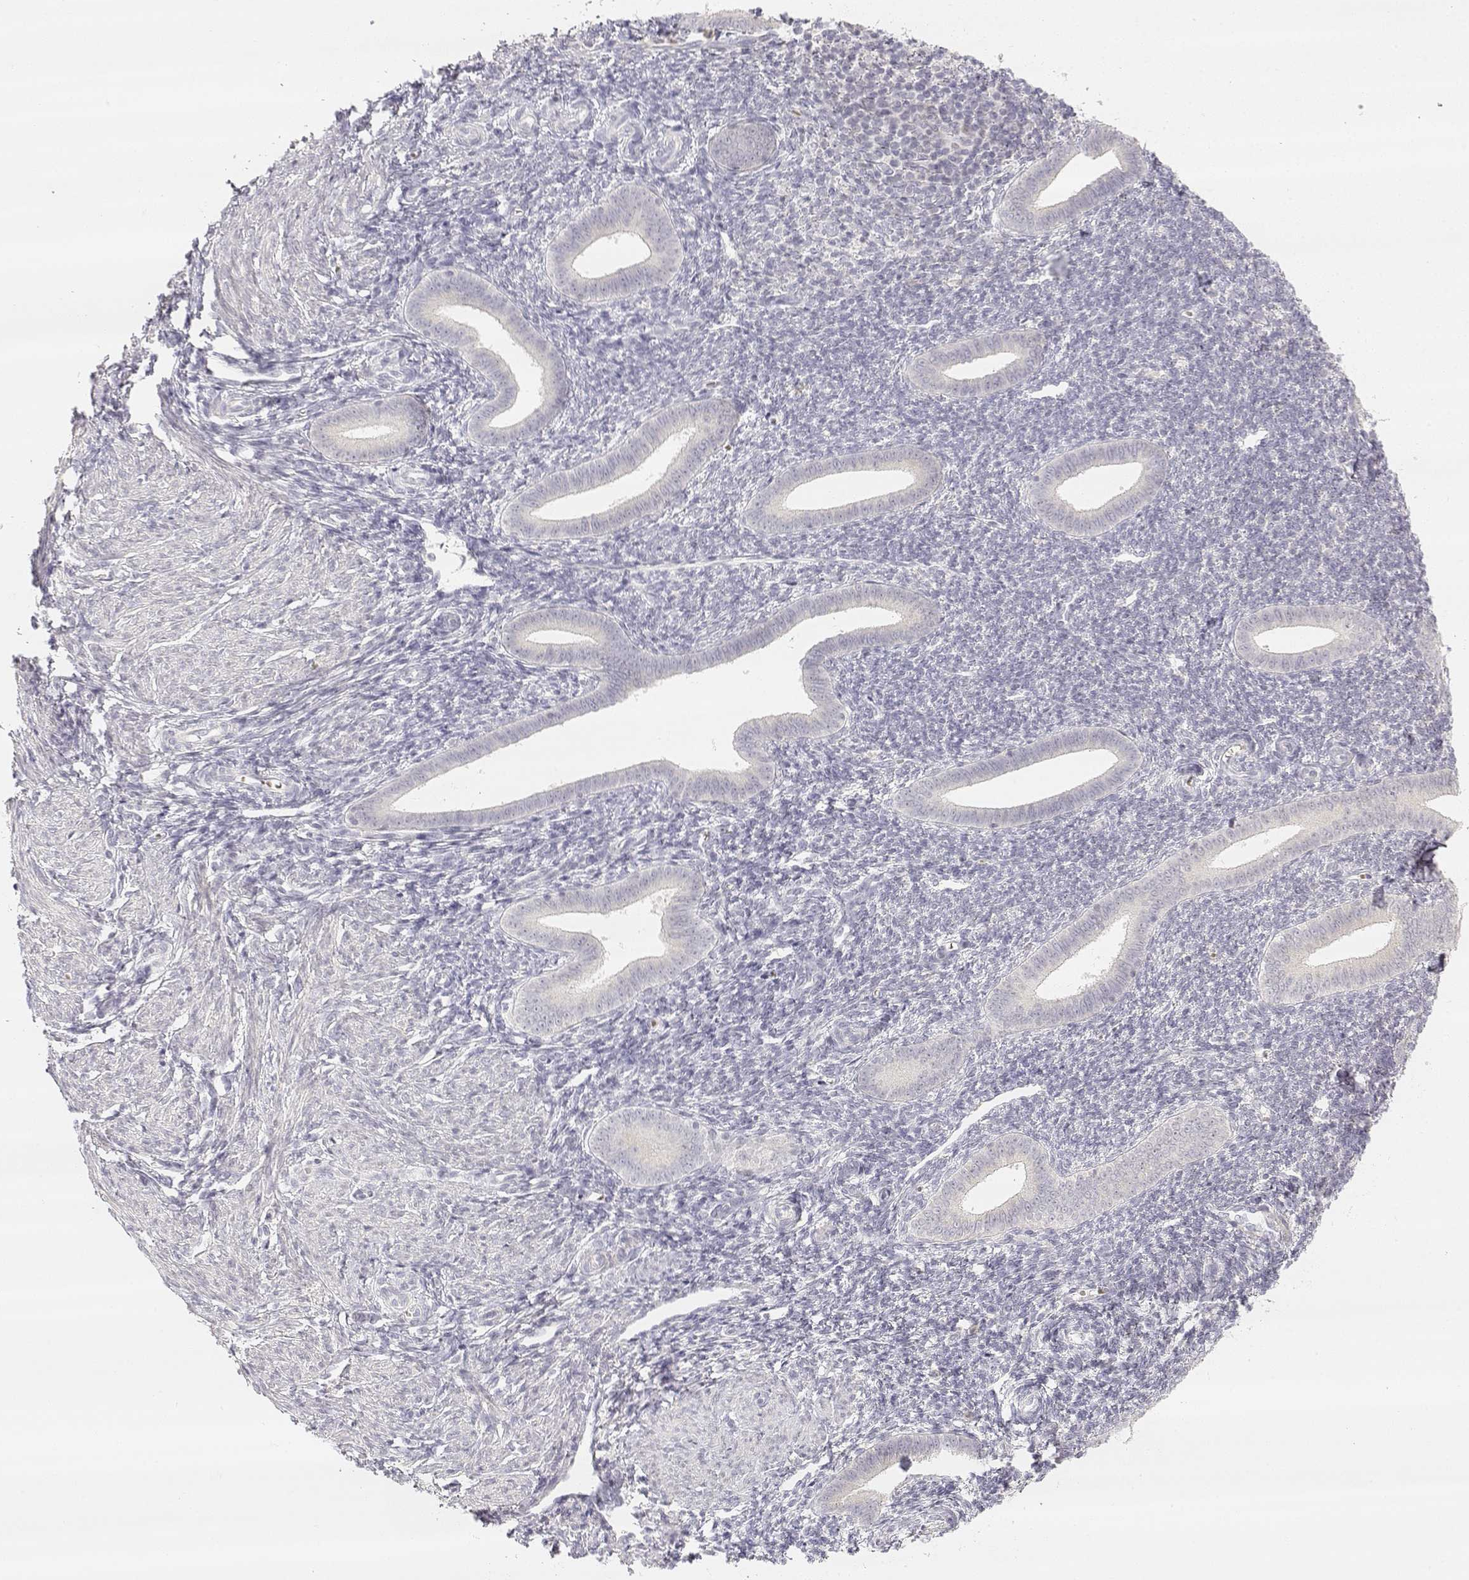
{"staining": {"intensity": "negative", "quantity": "none", "location": "none"}, "tissue": "endometrium", "cell_type": "Cells in endometrial stroma", "image_type": "normal", "snomed": [{"axis": "morphology", "description": "Normal tissue, NOS"}, {"axis": "topography", "description": "Endometrium"}], "caption": "Immunohistochemistry (IHC) histopathology image of benign endometrium: endometrium stained with DAB (3,3'-diaminobenzidine) exhibits no significant protein staining in cells in endometrial stroma.", "gene": "GLIPR1L2", "patient": {"sex": "female", "age": 25}}